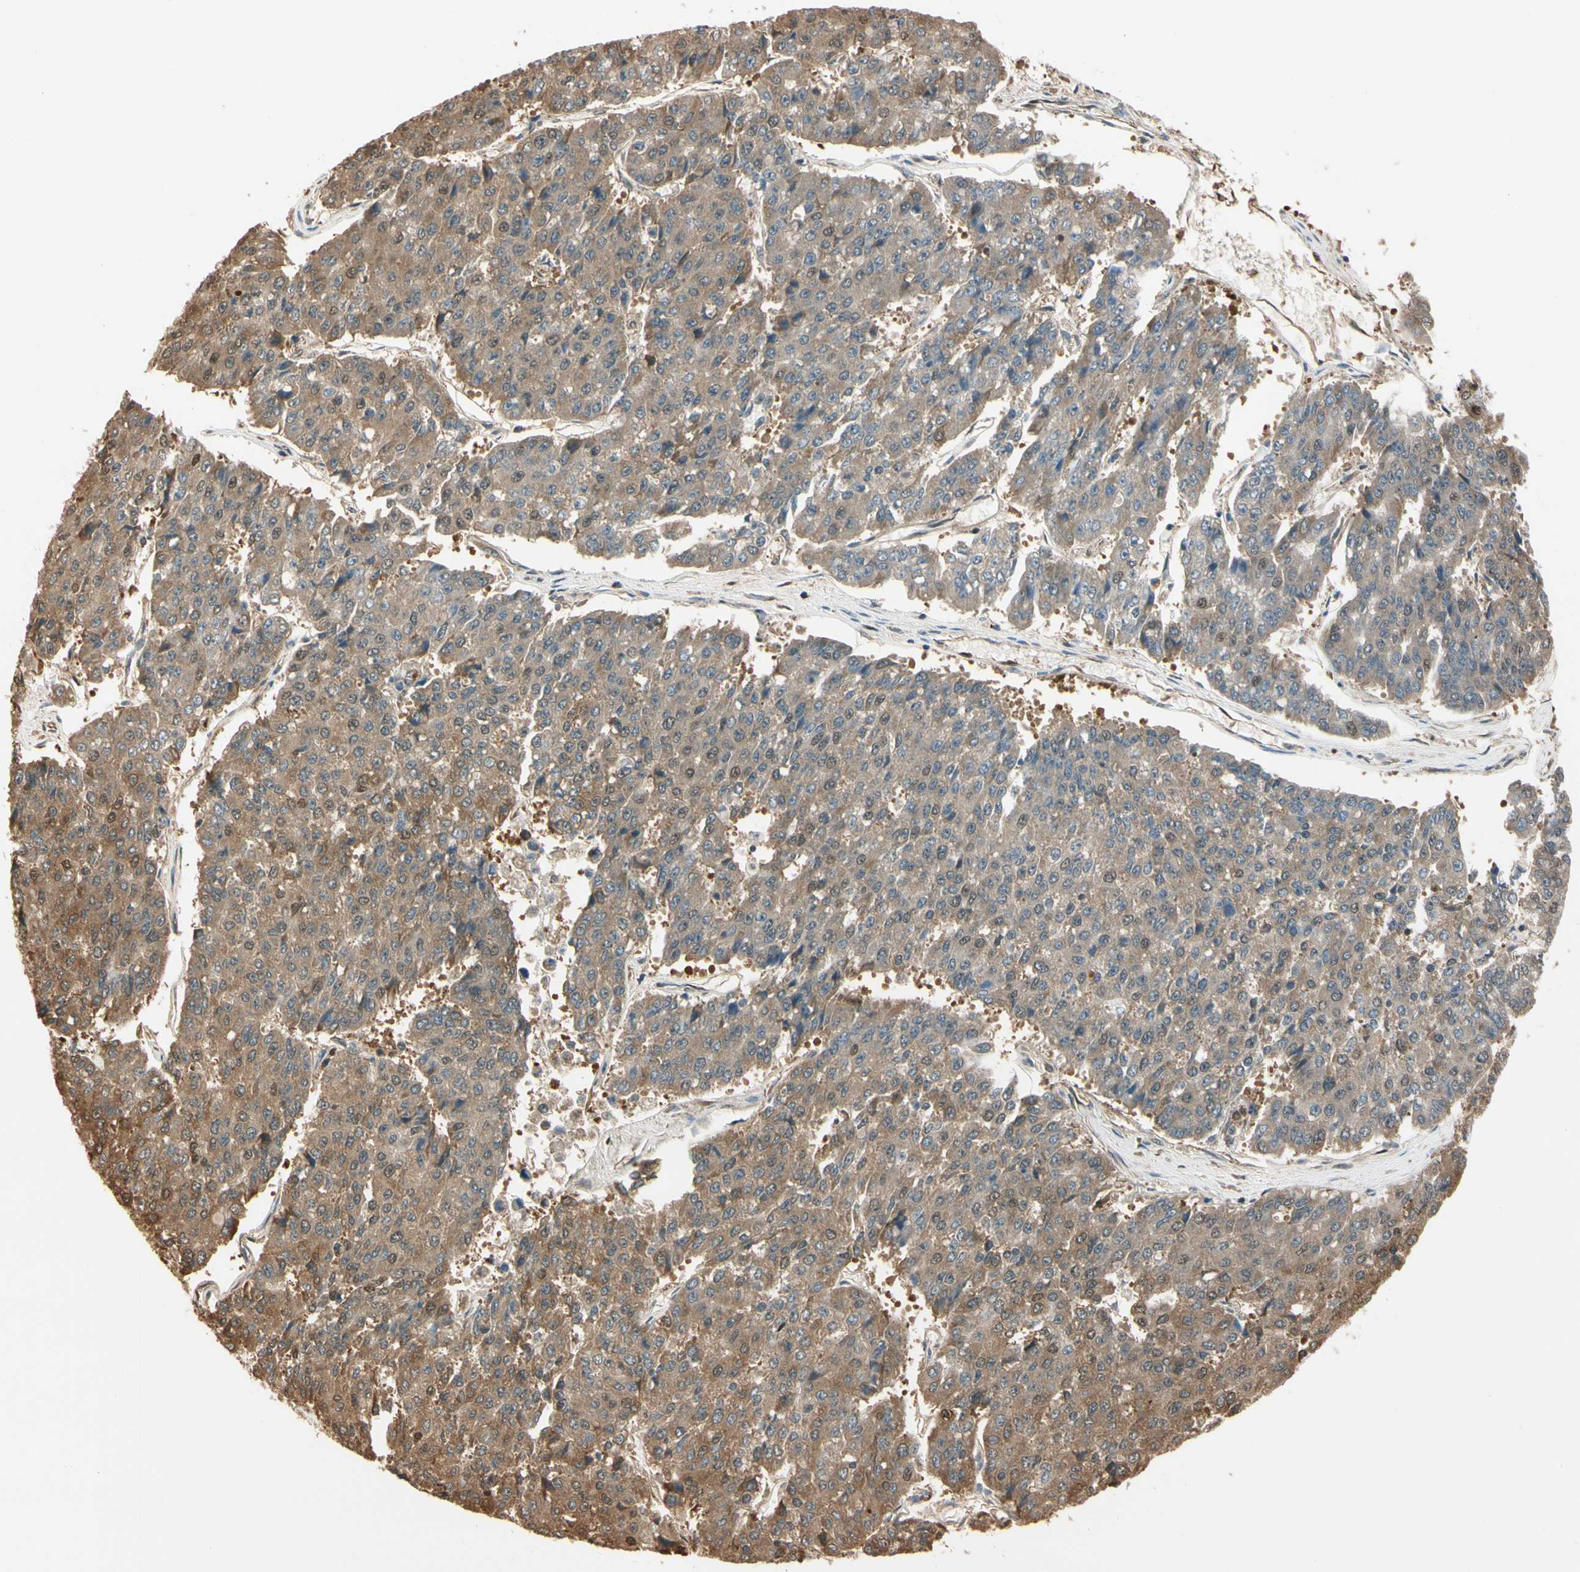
{"staining": {"intensity": "weak", "quantity": ">75%", "location": "cytoplasmic/membranous,nuclear"}, "tissue": "pancreatic cancer", "cell_type": "Tumor cells", "image_type": "cancer", "snomed": [{"axis": "morphology", "description": "Adenocarcinoma, NOS"}, {"axis": "topography", "description": "Pancreas"}], "caption": "Pancreatic cancer tissue shows weak cytoplasmic/membranous and nuclear positivity in approximately >75% of tumor cells (DAB (3,3'-diaminobenzidine) = brown stain, brightfield microscopy at high magnification).", "gene": "PNCK", "patient": {"sex": "male", "age": 50}}